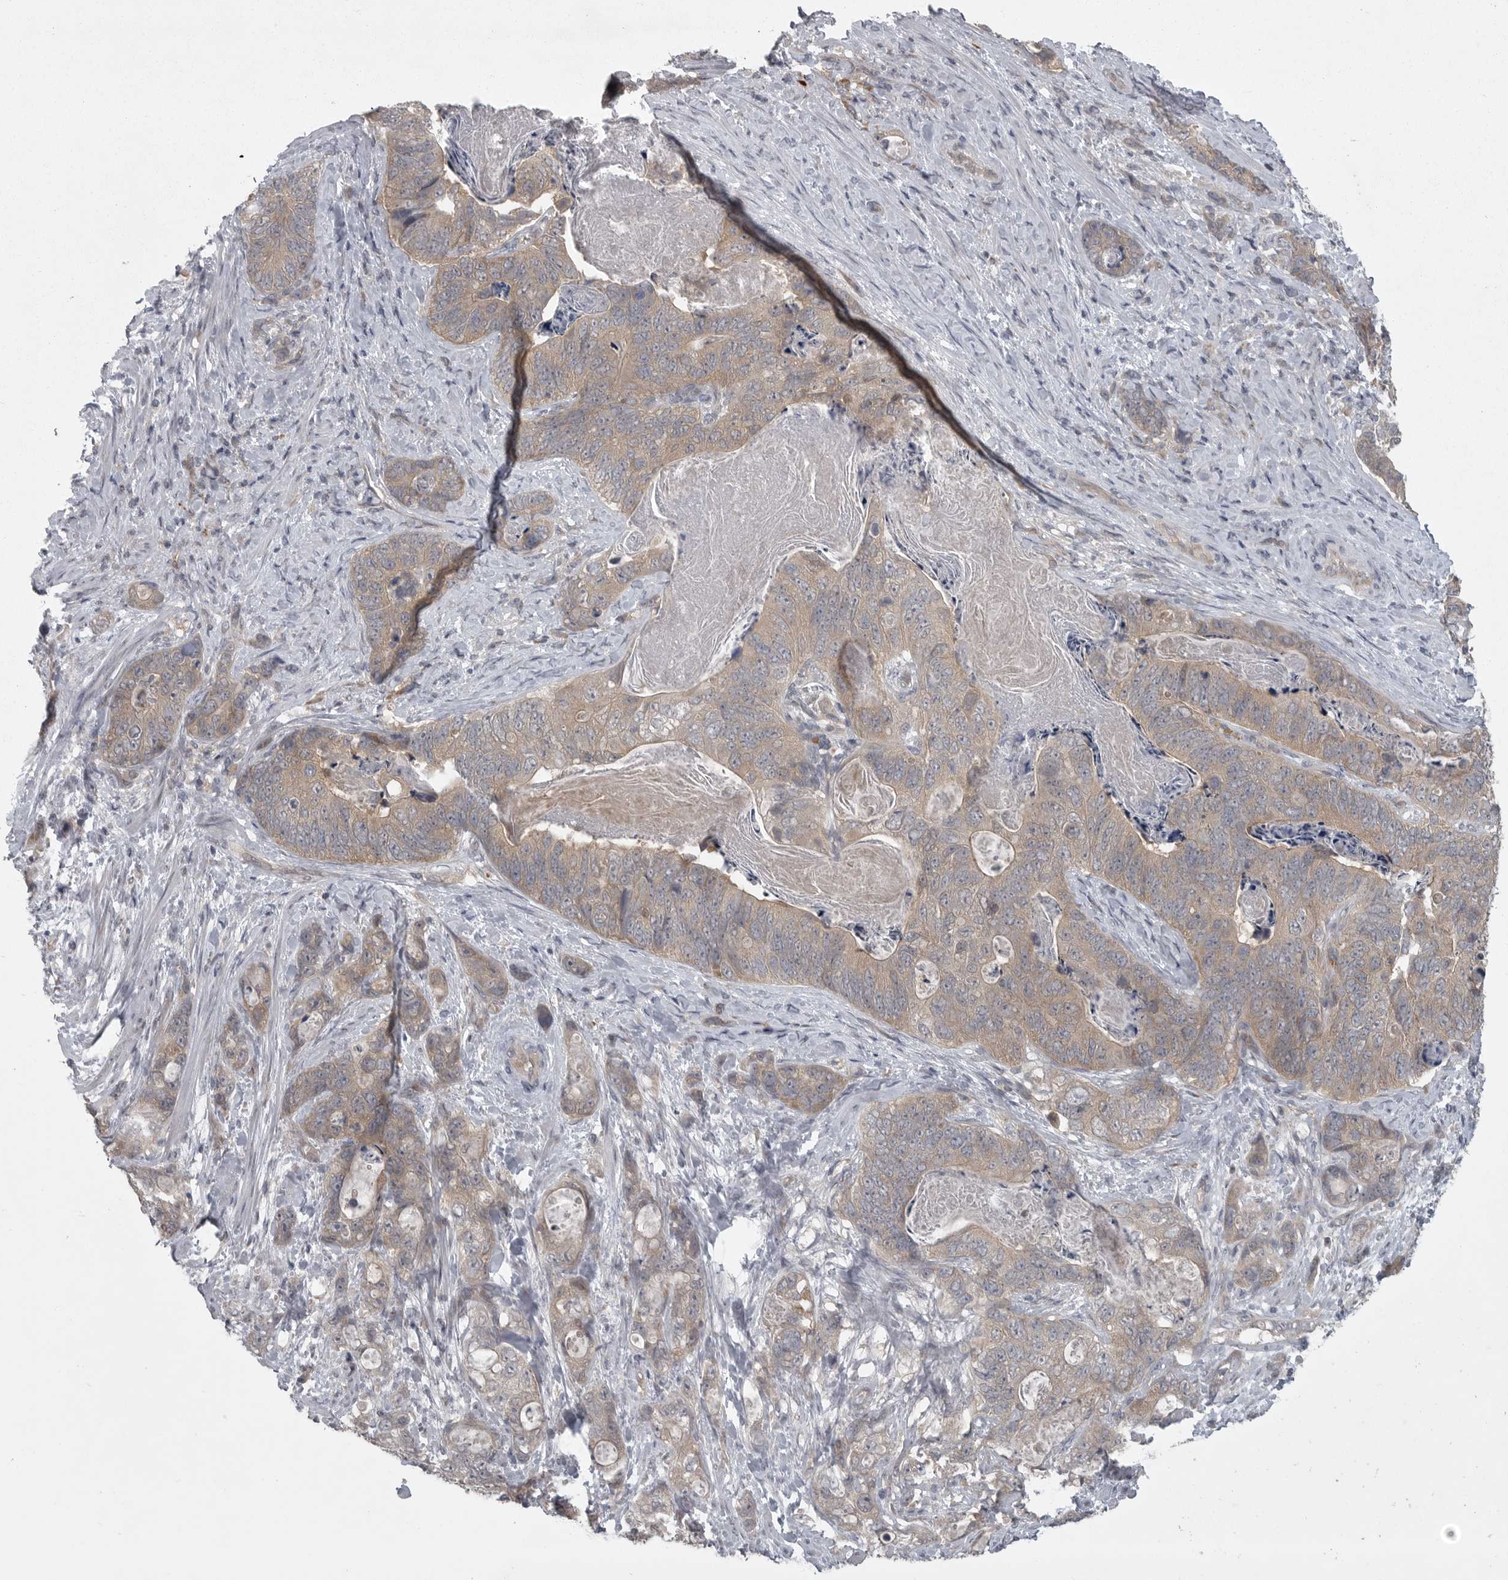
{"staining": {"intensity": "weak", "quantity": "25%-75%", "location": "cytoplasmic/membranous"}, "tissue": "stomach cancer", "cell_type": "Tumor cells", "image_type": "cancer", "snomed": [{"axis": "morphology", "description": "Normal tissue, NOS"}, {"axis": "morphology", "description": "Adenocarcinoma, NOS"}, {"axis": "topography", "description": "Stomach"}], "caption": "Protein expression analysis of human adenocarcinoma (stomach) reveals weak cytoplasmic/membranous positivity in approximately 25%-75% of tumor cells. The protein of interest is stained brown, and the nuclei are stained in blue (DAB (3,3'-diaminobenzidine) IHC with brightfield microscopy, high magnification).", "gene": "PHF13", "patient": {"sex": "female", "age": 89}}